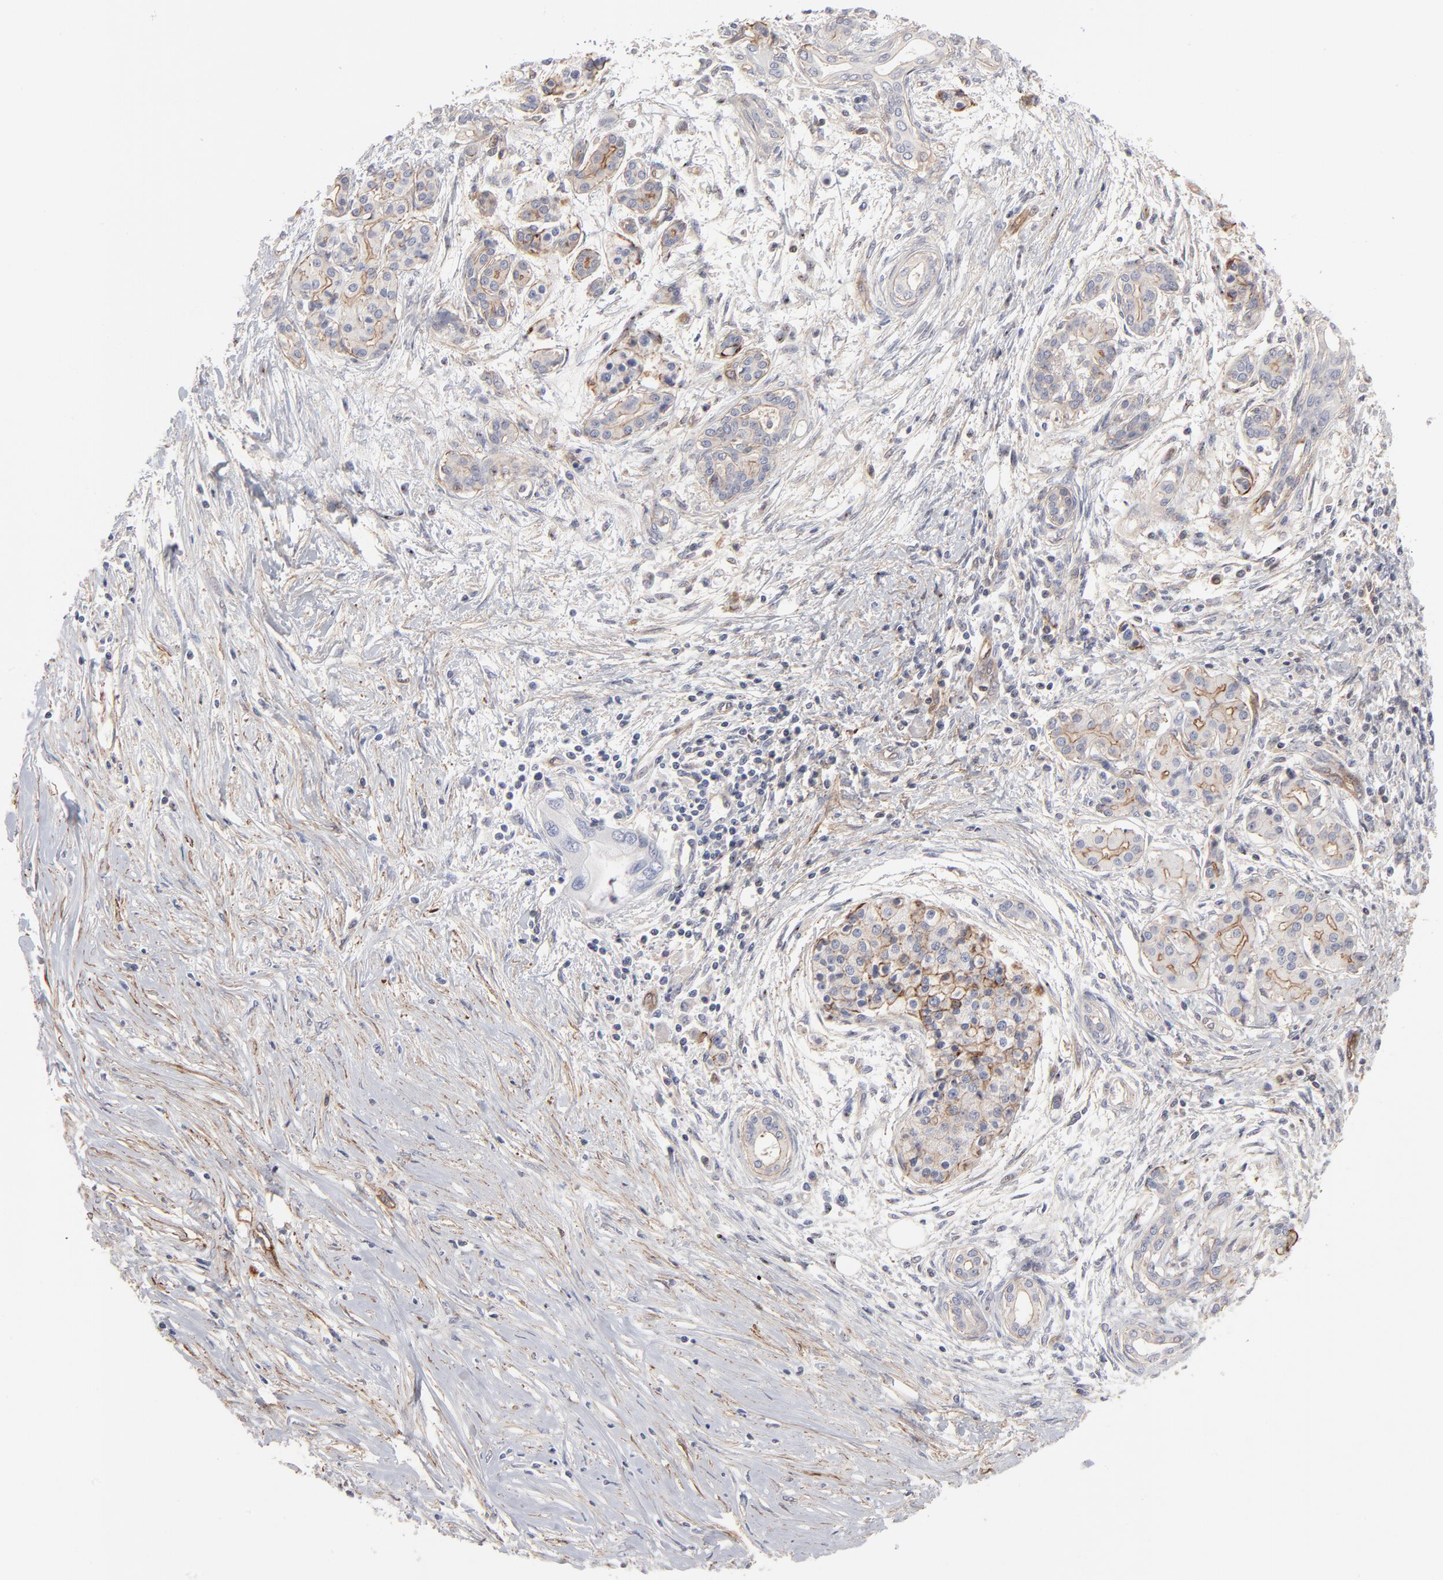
{"staining": {"intensity": "weak", "quantity": "25%-75%", "location": "cytoplasmic/membranous"}, "tissue": "pancreatic cancer", "cell_type": "Tumor cells", "image_type": "cancer", "snomed": [{"axis": "morphology", "description": "Adenocarcinoma, NOS"}, {"axis": "topography", "description": "Pancreas"}], "caption": "Pancreatic cancer stained with IHC demonstrates weak cytoplasmic/membranous expression in about 25%-75% of tumor cells.", "gene": "PXN", "patient": {"sex": "female", "age": 59}}